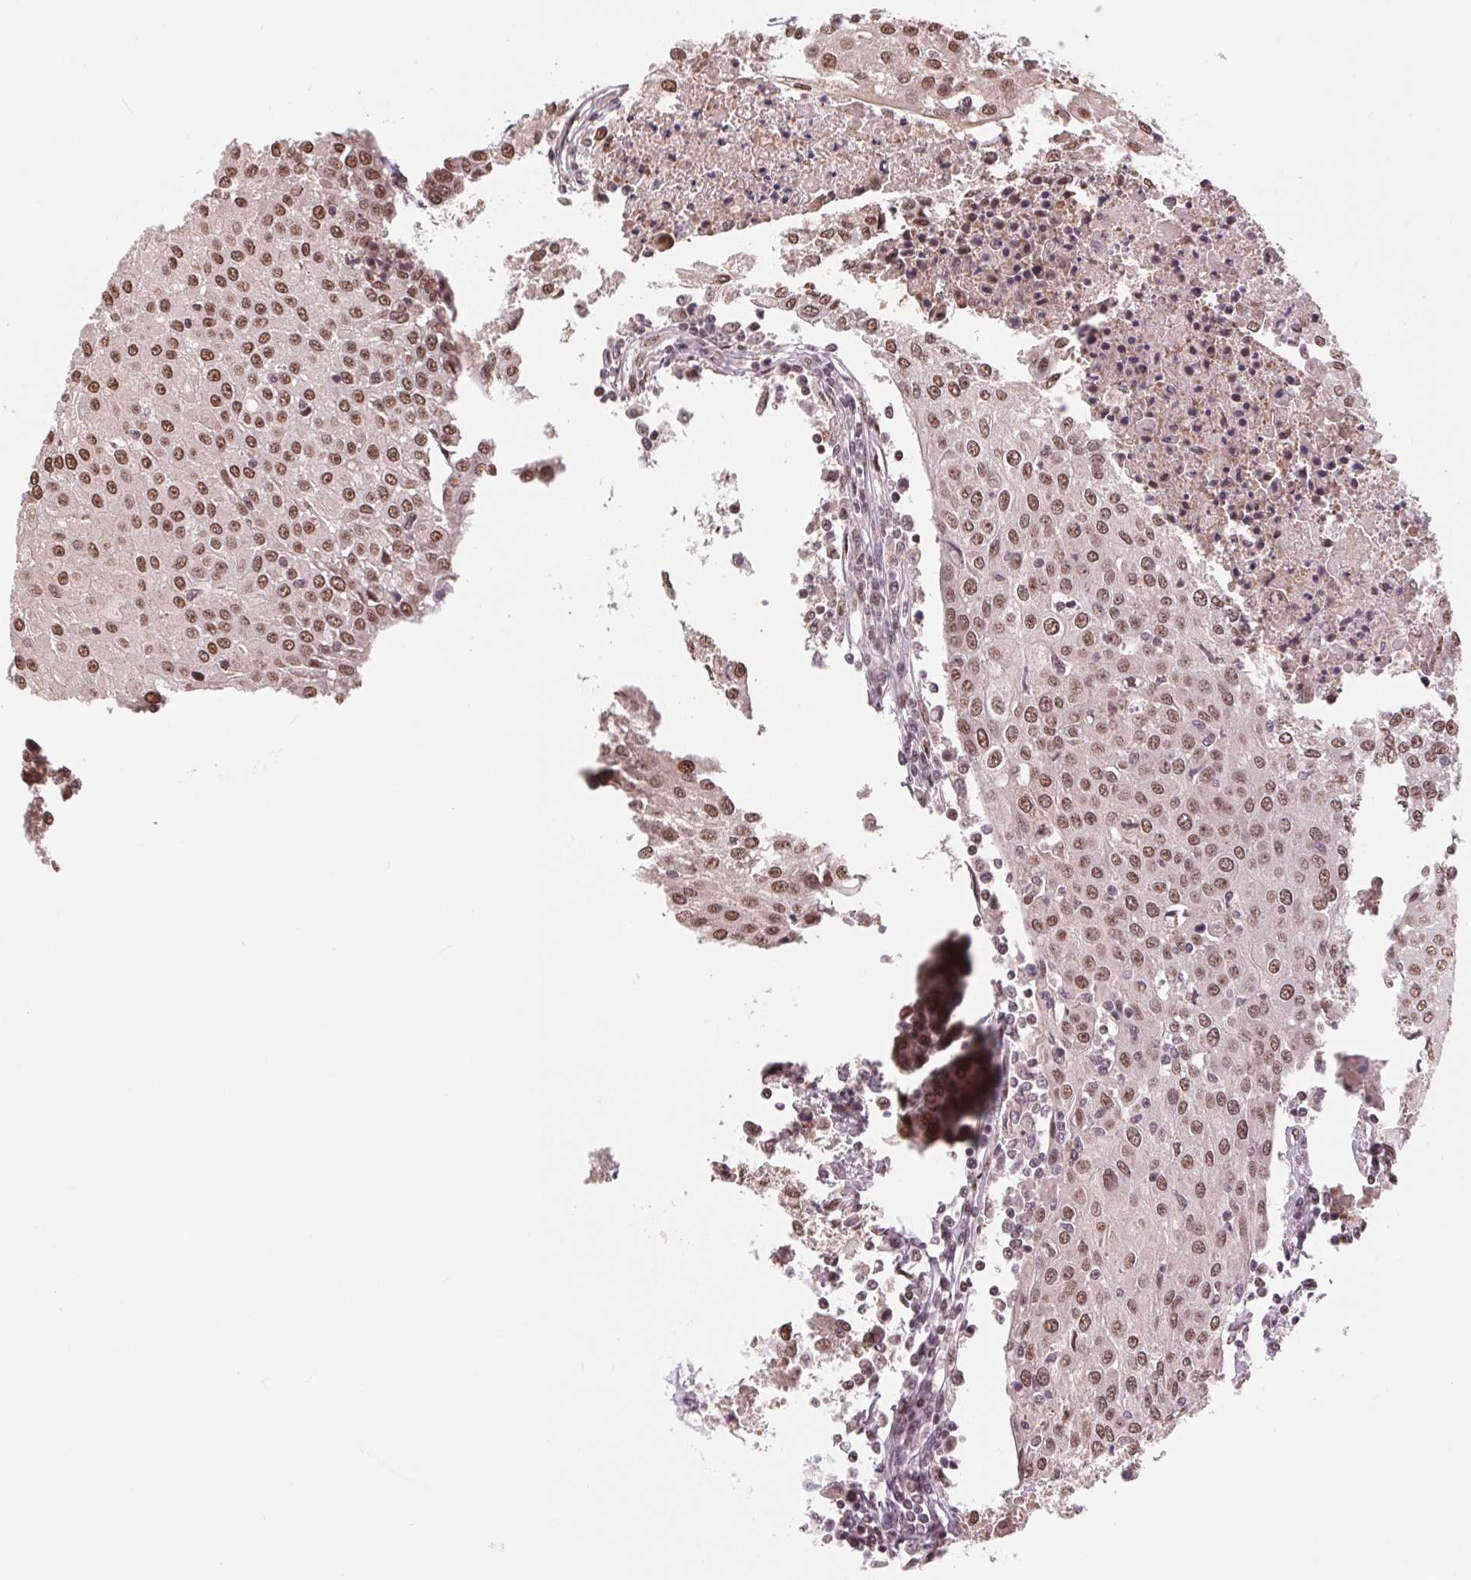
{"staining": {"intensity": "moderate", "quantity": ">75%", "location": "nuclear"}, "tissue": "urothelial cancer", "cell_type": "Tumor cells", "image_type": "cancer", "snomed": [{"axis": "morphology", "description": "Urothelial carcinoma, High grade"}, {"axis": "topography", "description": "Urinary bladder"}], "caption": "A micrograph of human urothelial cancer stained for a protein displays moderate nuclear brown staining in tumor cells.", "gene": "RAD23A", "patient": {"sex": "female", "age": 85}}